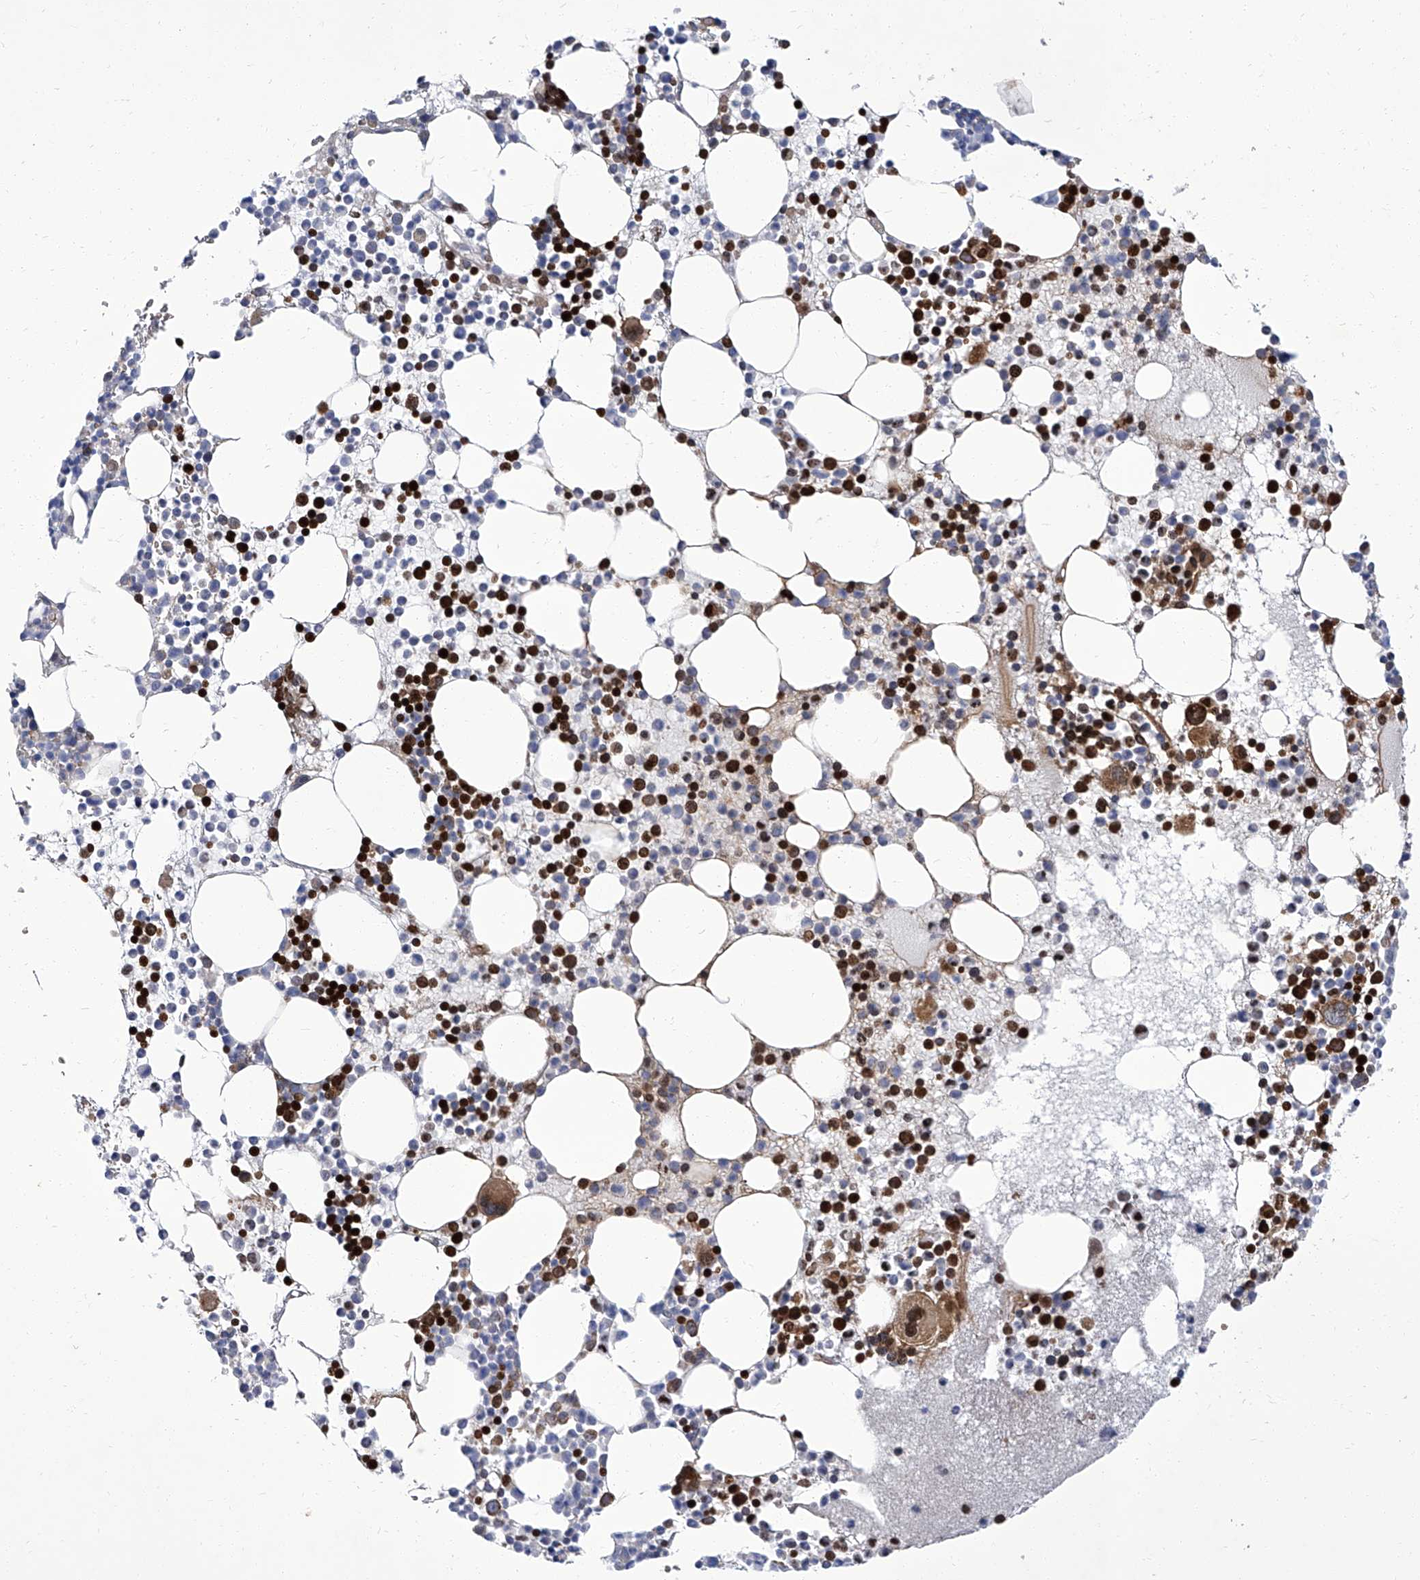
{"staining": {"intensity": "strong", "quantity": "25%-75%", "location": "cytoplasmic/membranous,nuclear"}, "tissue": "bone marrow", "cell_type": "Hematopoietic cells", "image_type": "normal", "snomed": [{"axis": "morphology", "description": "Normal tissue, NOS"}, {"axis": "topography", "description": "Bone marrow"}], "caption": "Approximately 25%-75% of hematopoietic cells in normal human bone marrow display strong cytoplasmic/membranous,nuclear protein staining as visualized by brown immunohistochemical staining.", "gene": "PARD3", "patient": {"sex": "female", "age": 78}}